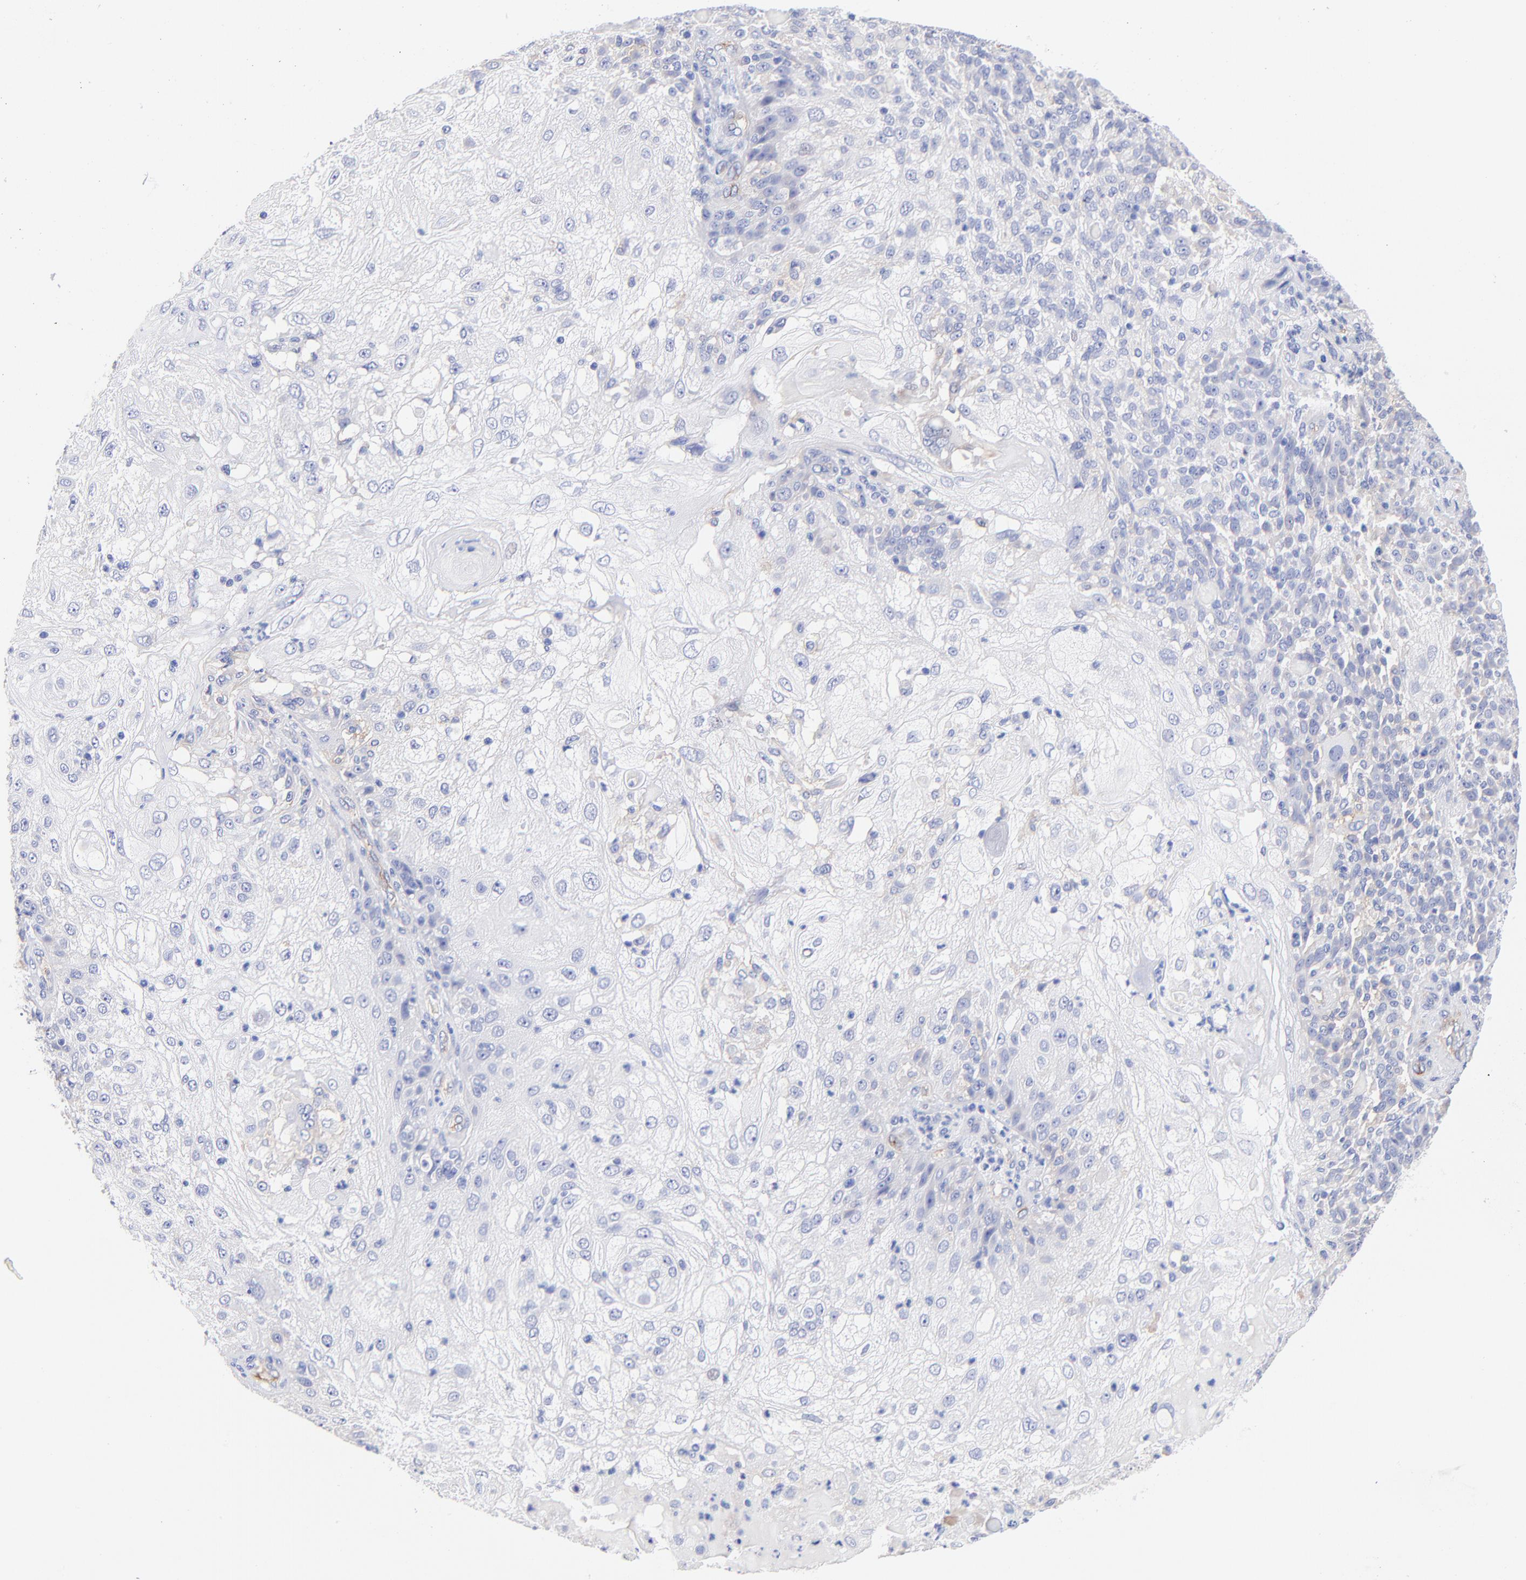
{"staining": {"intensity": "negative", "quantity": "none", "location": "none"}, "tissue": "skin cancer", "cell_type": "Tumor cells", "image_type": "cancer", "snomed": [{"axis": "morphology", "description": "Normal tissue, NOS"}, {"axis": "morphology", "description": "Squamous cell carcinoma, NOS"}, {"axis": "topography", "description": "Skin"}], "caption": "Tumor cells show no significant protein positivity in skin cancer.", "gene": "SLC44A2", "patient": {"sex": "female", "age": 83}}